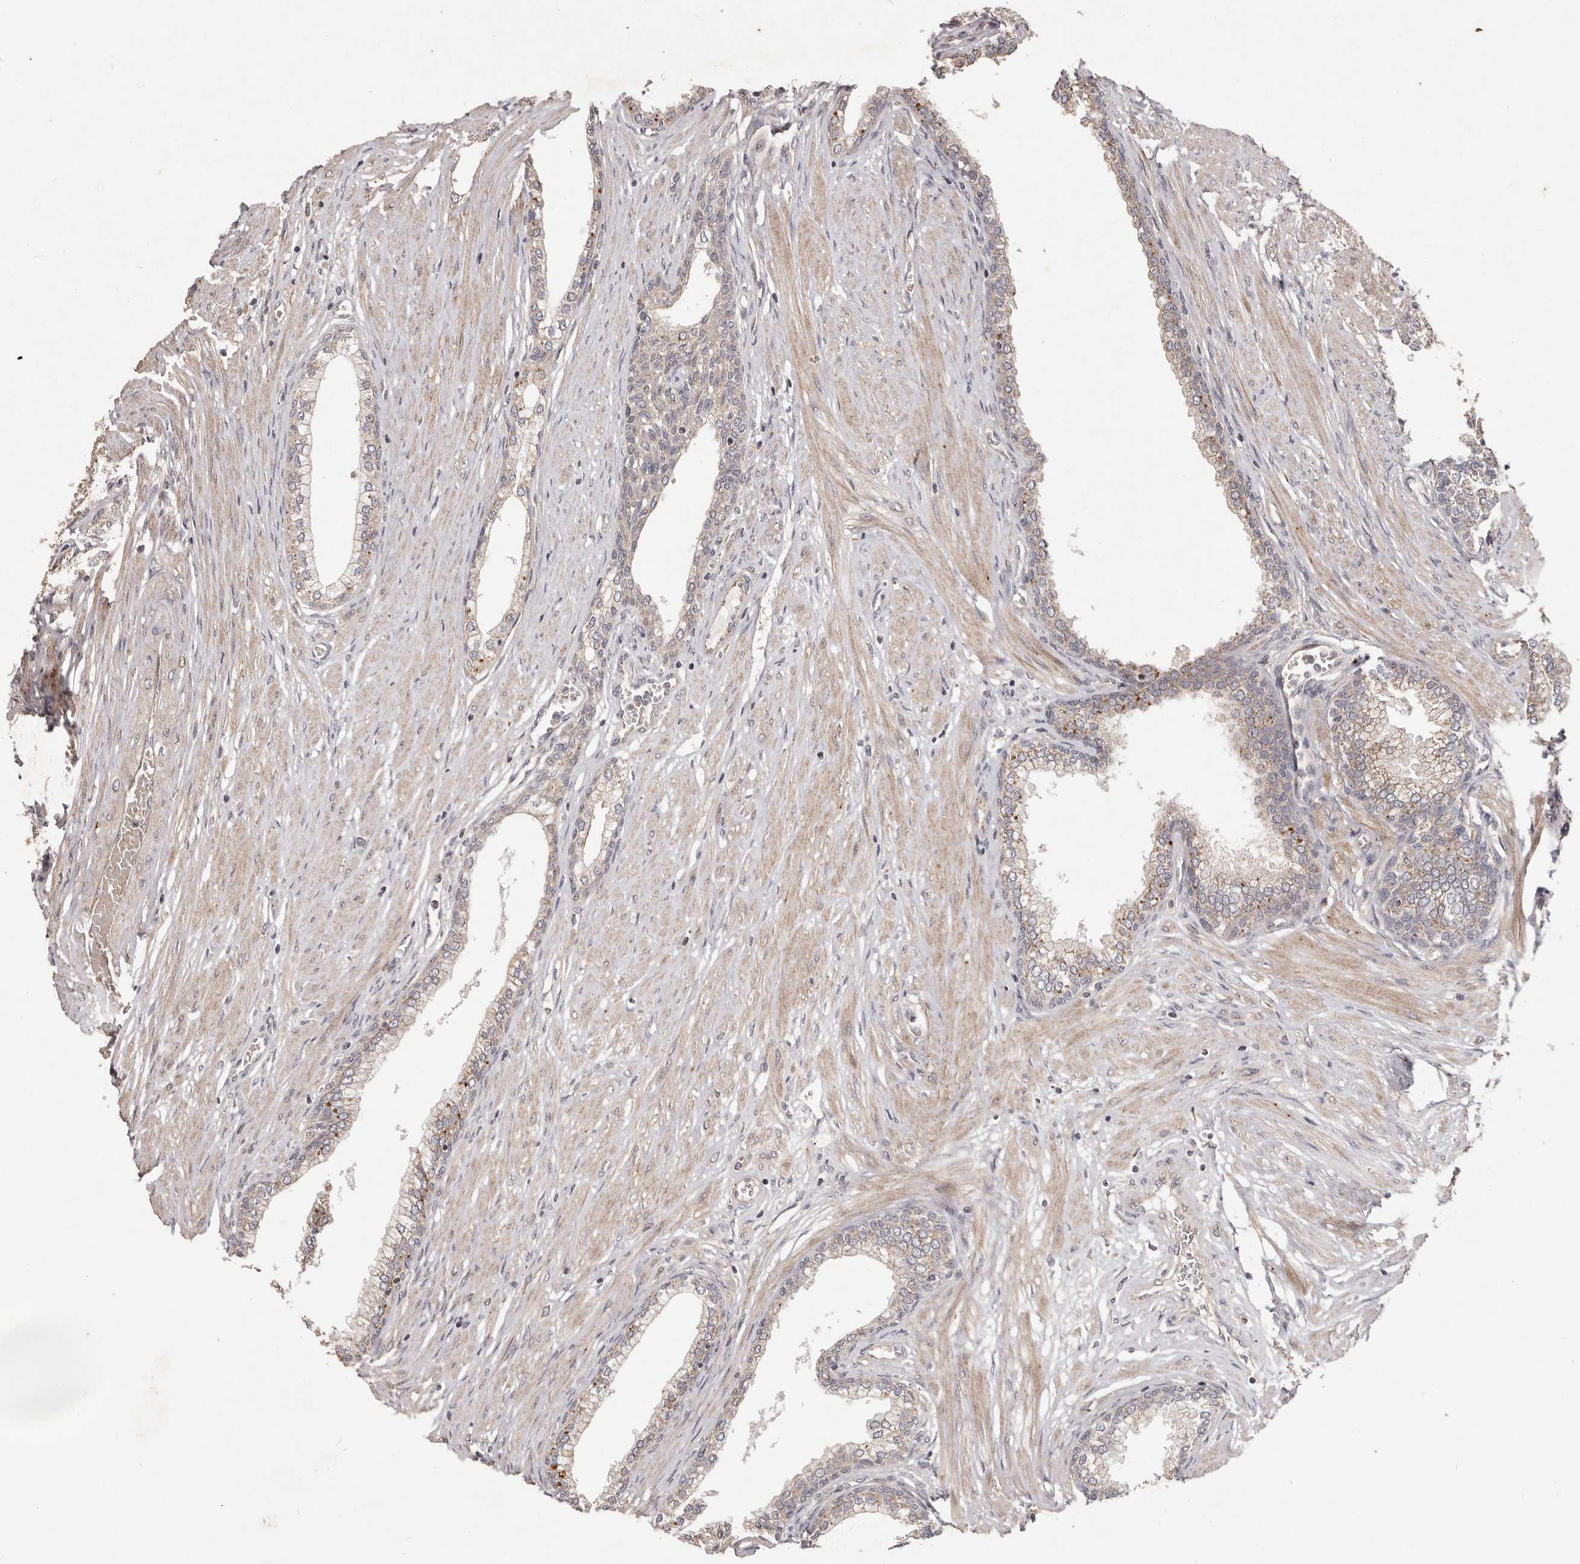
{"staining": {"intensity": "moderate", "quantity": "<25%", "location": "cytoplasmic/membranous"}, "tissue": "prostate", "cell_type": "Glandular cells", "image_type": "normal", "snomed": [{"axis": "morphology", "description": "Normal tissue, NOS"}, {"axis": "morphology", "description": "Urothelial carcinoma, Low grade"}, {"axis": "topography", "description": "Urinary bladder"}, {"axis": "topography", "description": "Prostate"}], "caption": "Glandular cells display low levels of moderate cytoplasmic/membranous staining in approximately <25% of cells in normal prostate. The staining is performed using DAB (3,3'-diaminobenzidine) brown chromogen to label protein expression. The nuclei are counter-stained blue using hematoxylin.", "gene": "PLOD2", "patient": {"sex": "male", "age": 60}}